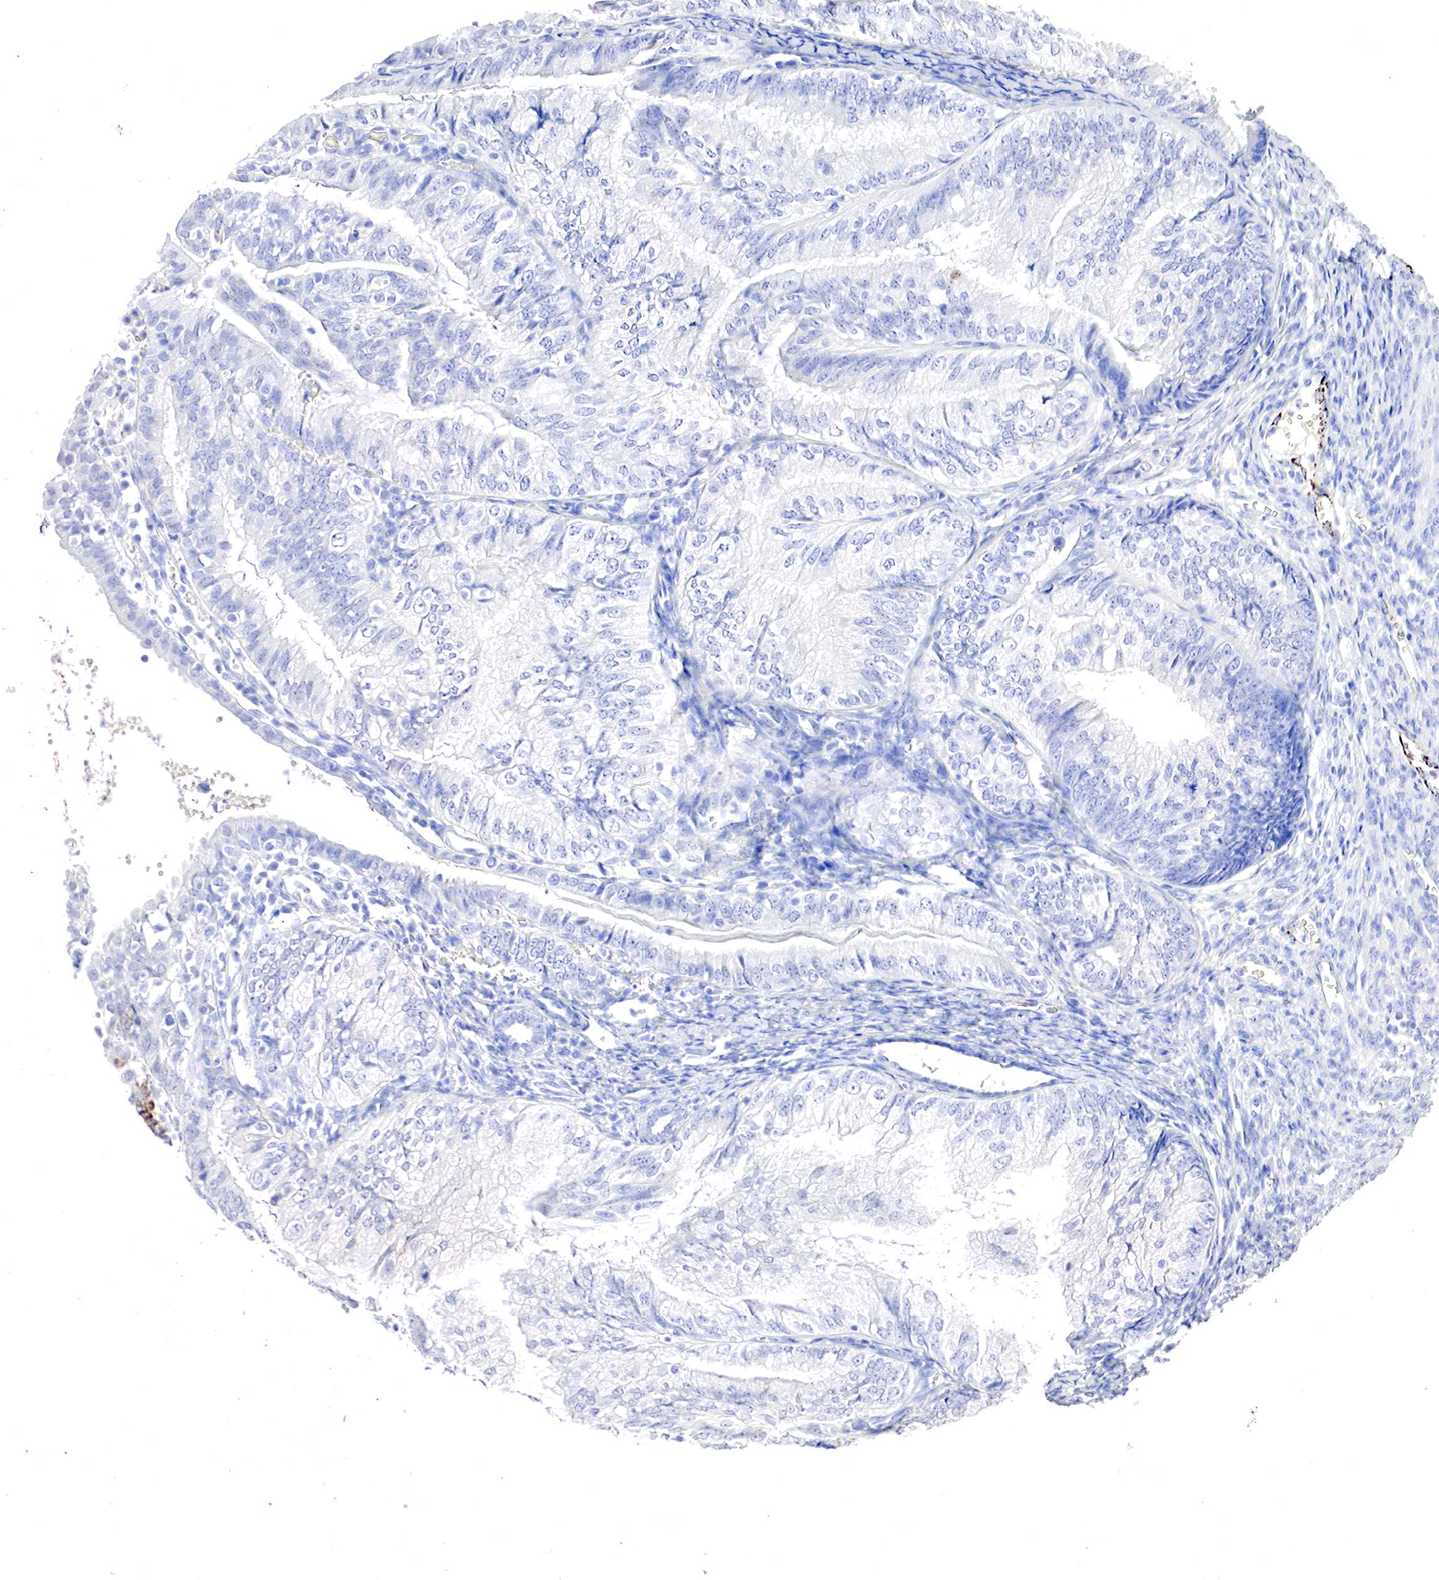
{"staining": {"intensity": "negative", "quantity": "none", "location": "none"}, "tissue": "endometrial cancer", "cell_type": "Tumor cells", "image_type": "cancer", "snomed": [{"axis": "morphology", "description": "Adenocarcinoma, NOS"}, {"axis": "topography", "description": "Endometrium"}], "caption": "Tumor cells show no significant protein staining in endometrial cancer (adenocarcinoma).", "gene": "OTC", "patient": {"sex": "female", "age": 66}}